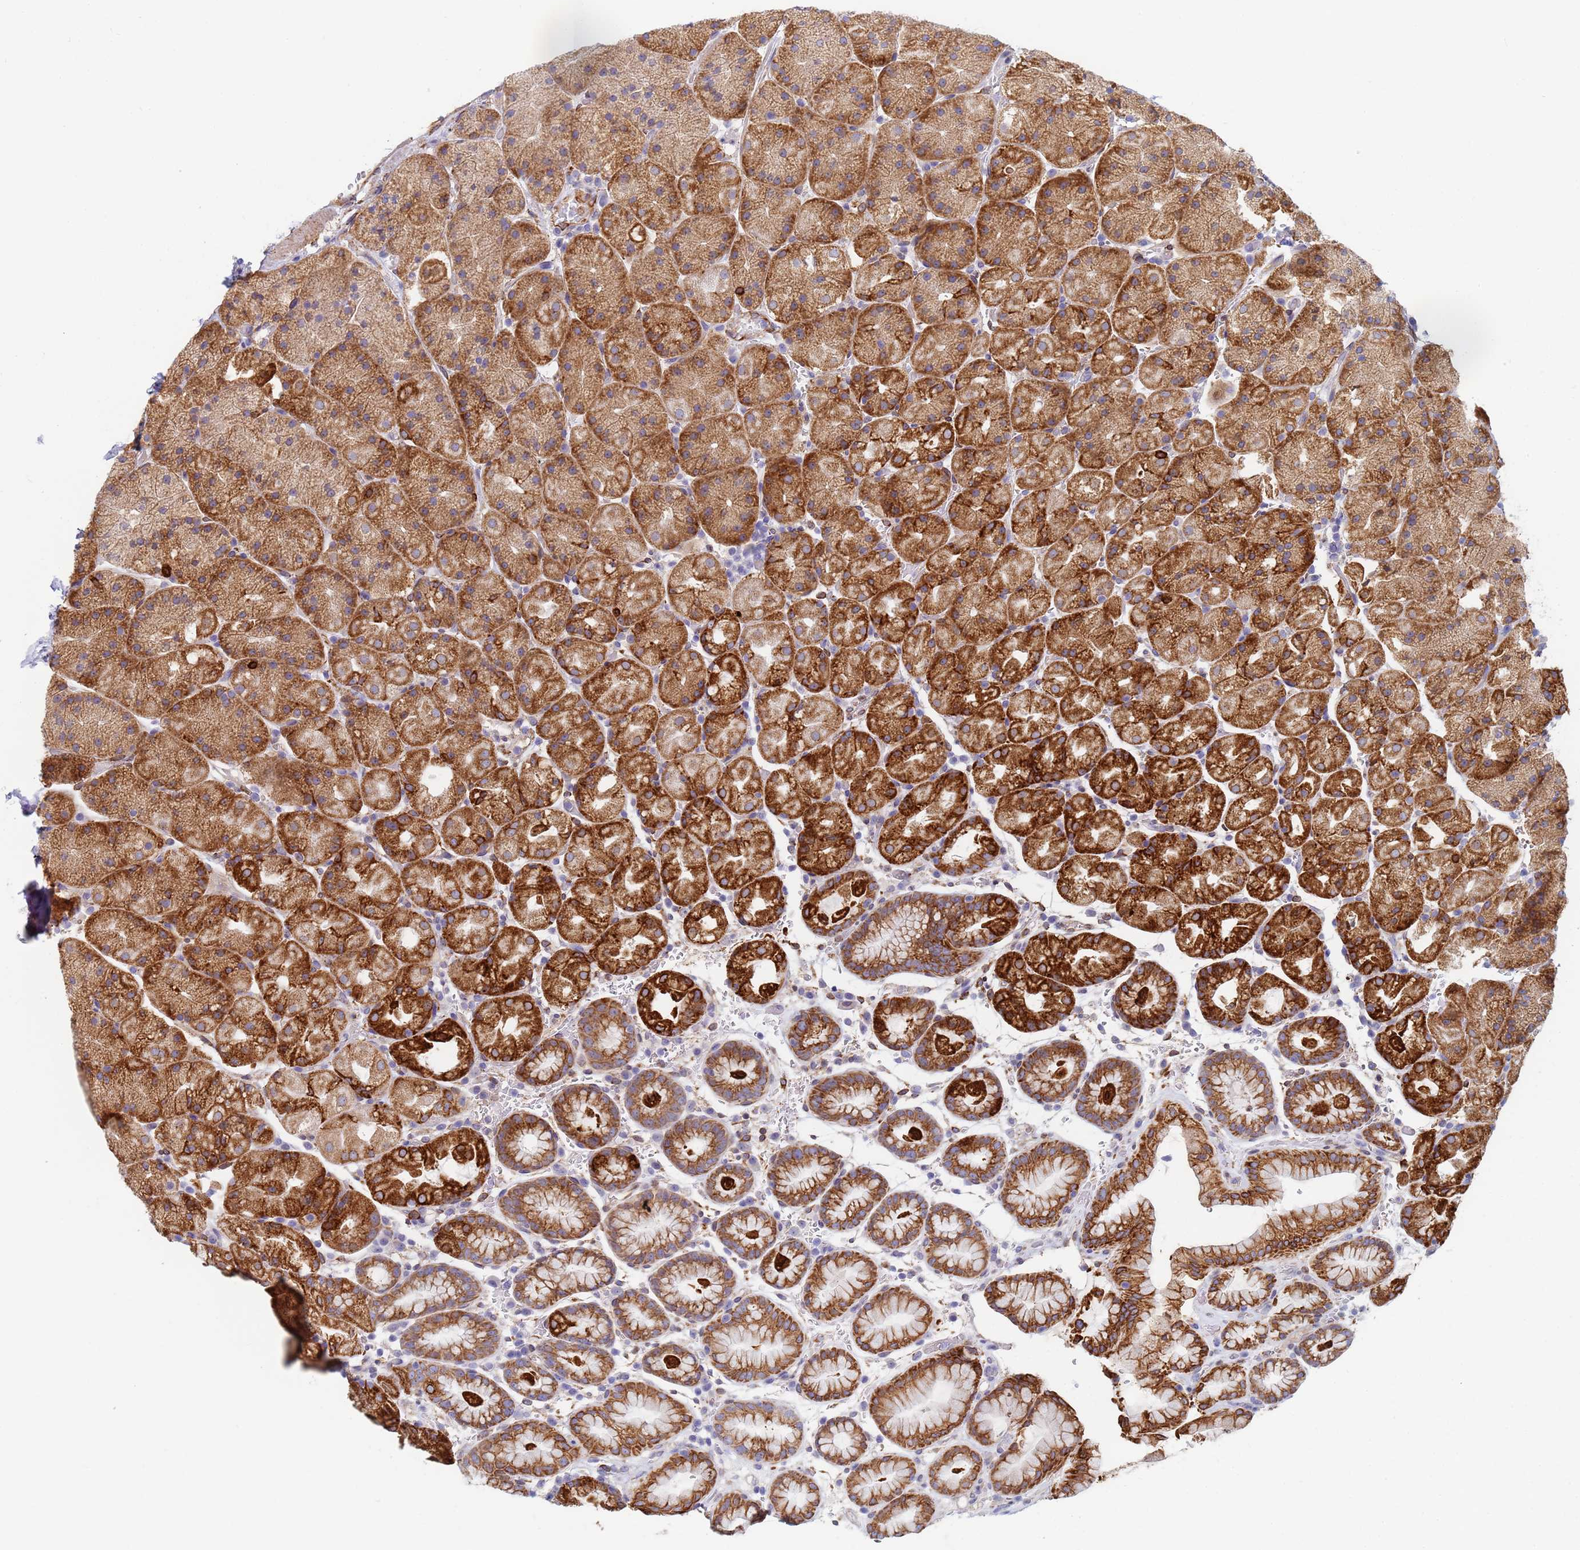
{"staining": {"intensity": "strong", "quantity": ">75%", "location": "cytoplasmic/membranous"}, "tissue": "stomach", "cell_type": "Glandular cells", "image_type": "normal", "snomed": [{"axis": "morphology", "description": "Normal tissue, NOS"}, {"axis": "topography", "description": "Stomach, upper"}, {"axis": "topography", "description": "Stomach, lower"}], "caption": "There is high levels of strong cytoplasmic/membranous expression in glandular cells of unremarkable stomach, as demonstrated by immunohistochemical staining (brown color).", "gene": "GDAP2", "patient": {"sex": "male", "age": 67}}